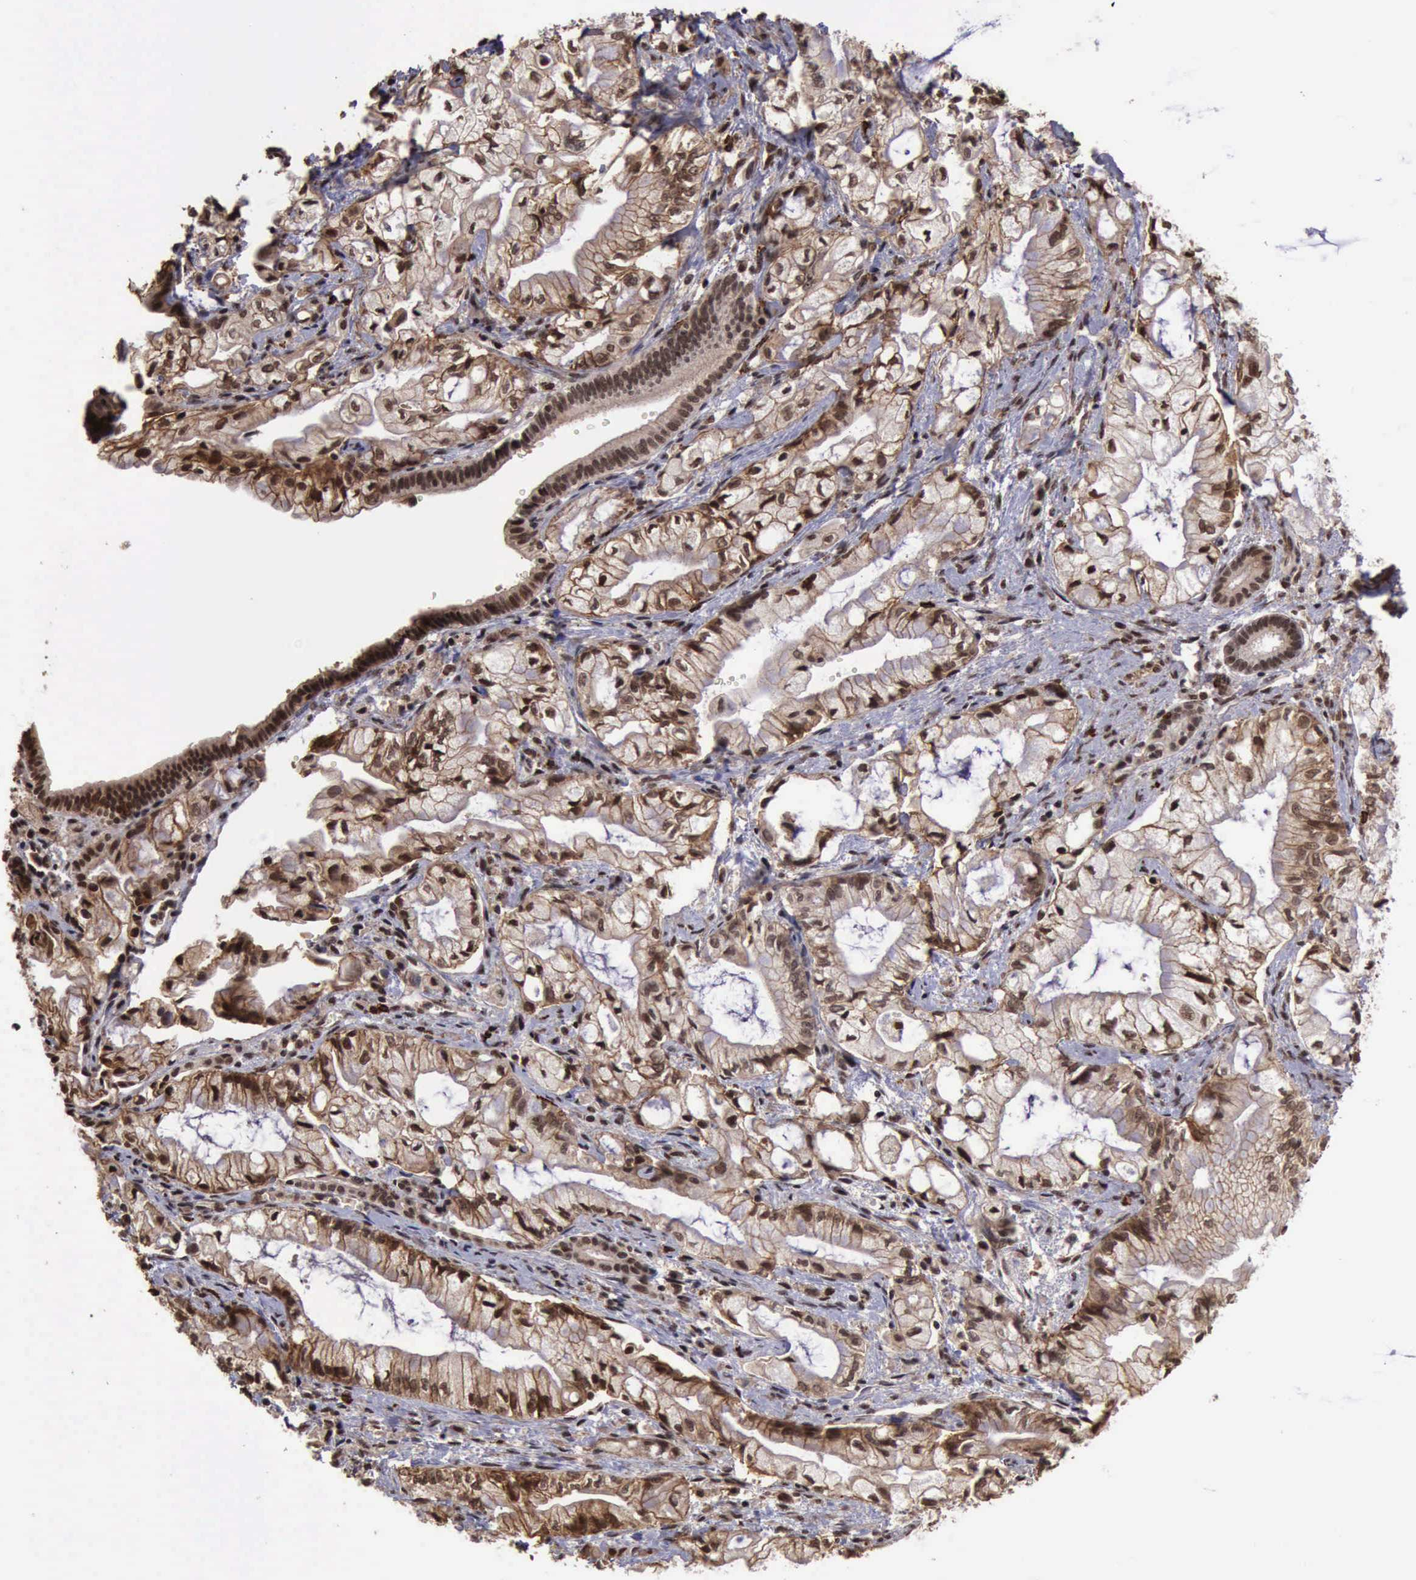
{"staining": {"intensity": "moderate", "quantity": ">75%", "location": "nuclear"}, "tissue": "pancreatic cancer", "cell_type": "Tumor cells", "image_type": "cancer", "snomed": [{"axis": "morphology", "description": "Adenocarcinoma, NOS"}, {"axis": "topography", "description": "Pancreas"}], "caption": "Pancreatic cancer stained for a protein (brown) shows moderate nuclear positive positivity in approximately >75% of tumor cells.", "gene": "TRMT2A", "patient": {"sex": "male", "age": 79}}